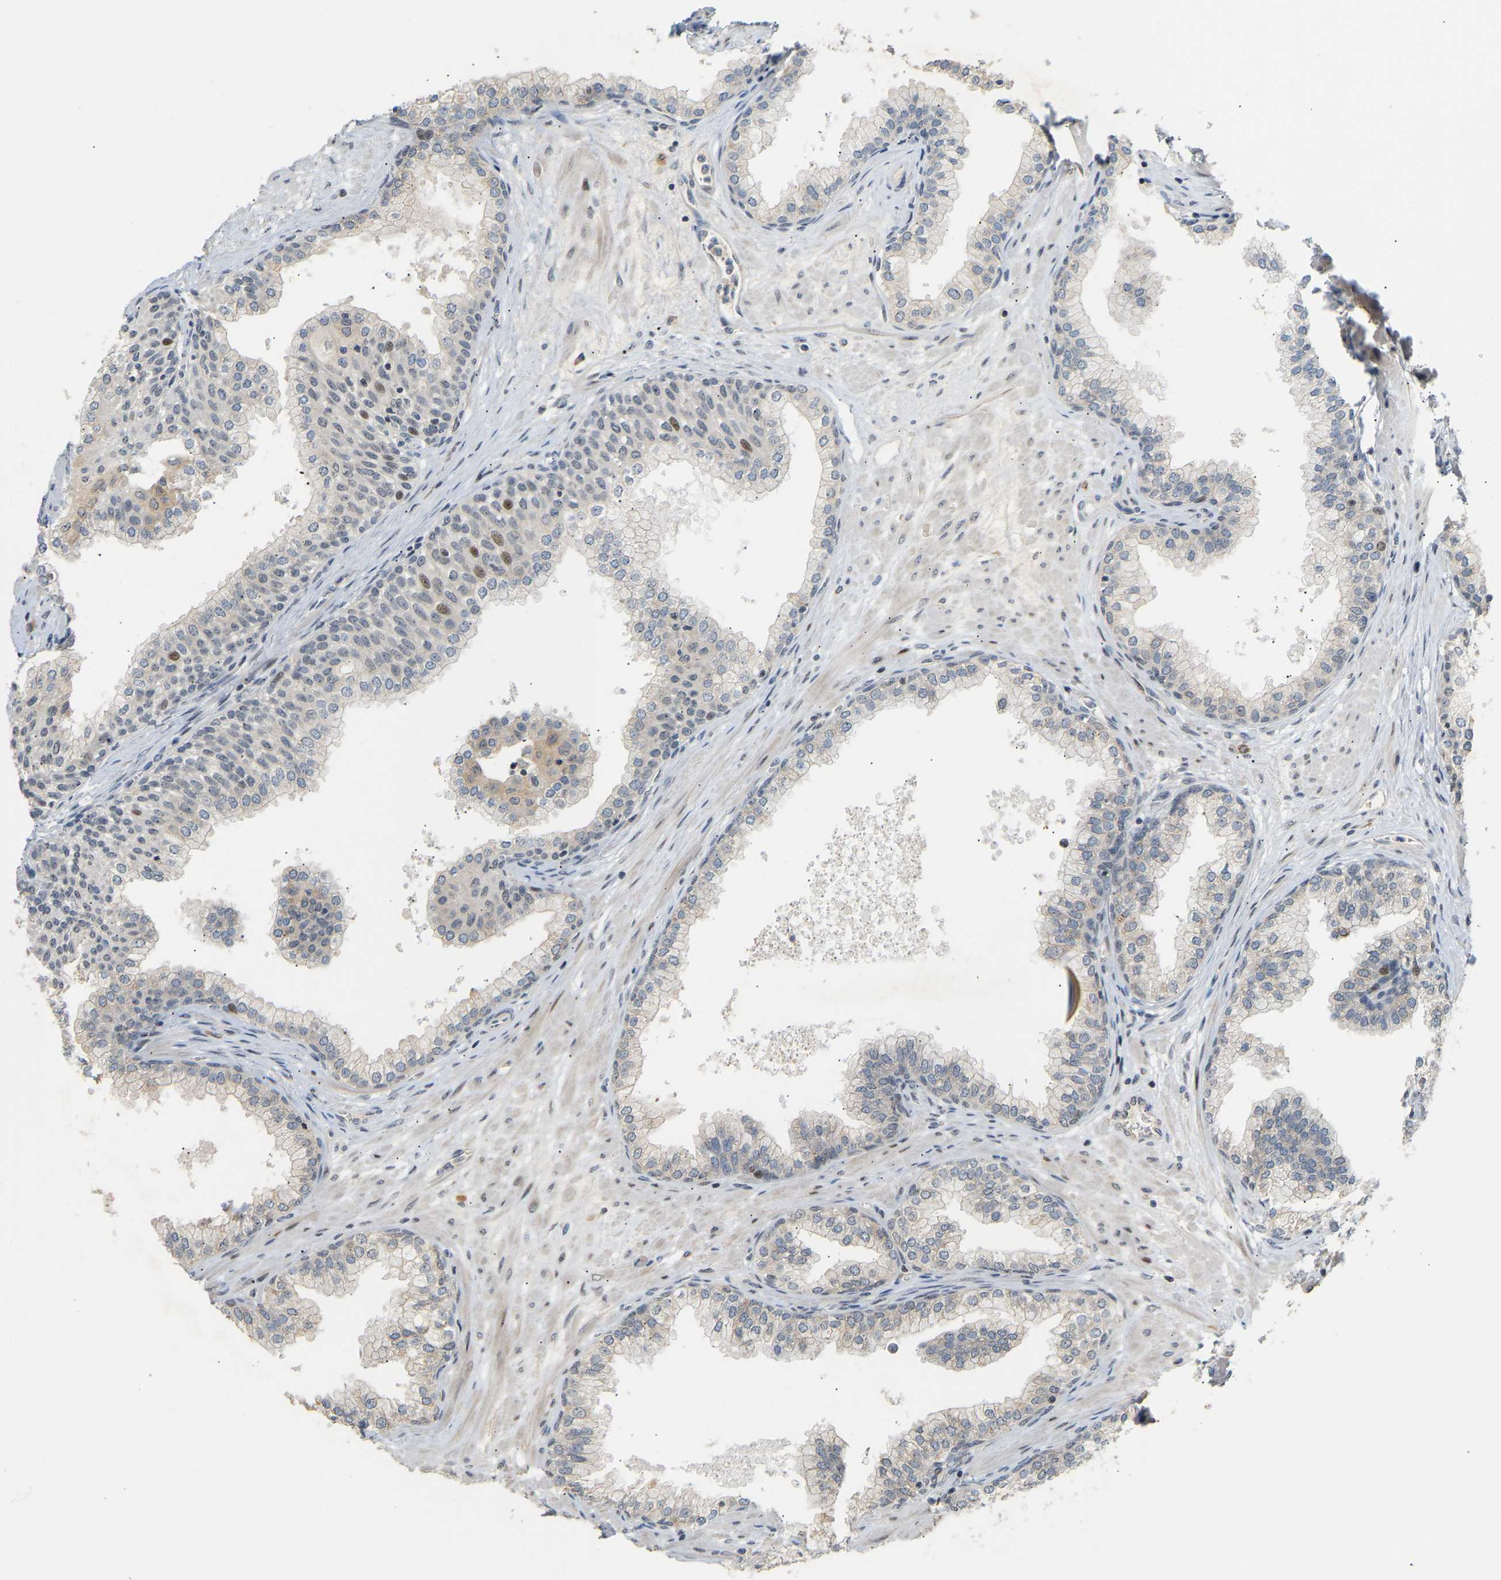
{"staining": {"intensity": "weak", "quantity": "25%-75%", "location": "cytoplasmic/membranous,nuclear"}, "tissue": "prostate", "cell_type": "Glandular cells", "image_type": "normal", "snomed": [{"axis": "morphology", "description": "Normal tissue, NOS"}, {"axis": "morphology", "description": "Urothelial carcinoma, Low grade"}, {"axis": "topography", "description": "Urinary bladder"}, {"axis": "topography", "description": "Prostate"}], "caption": "Immunohistochemistry (IHC) (DAB) staining of unremarkable human prostate reveals weak cytoplasmic/membranous,nuclear protein positivity in about 25%-75% of glandular cells.", "gene": "PTPN4", "patient": {"sex": "male", "age": 60}}